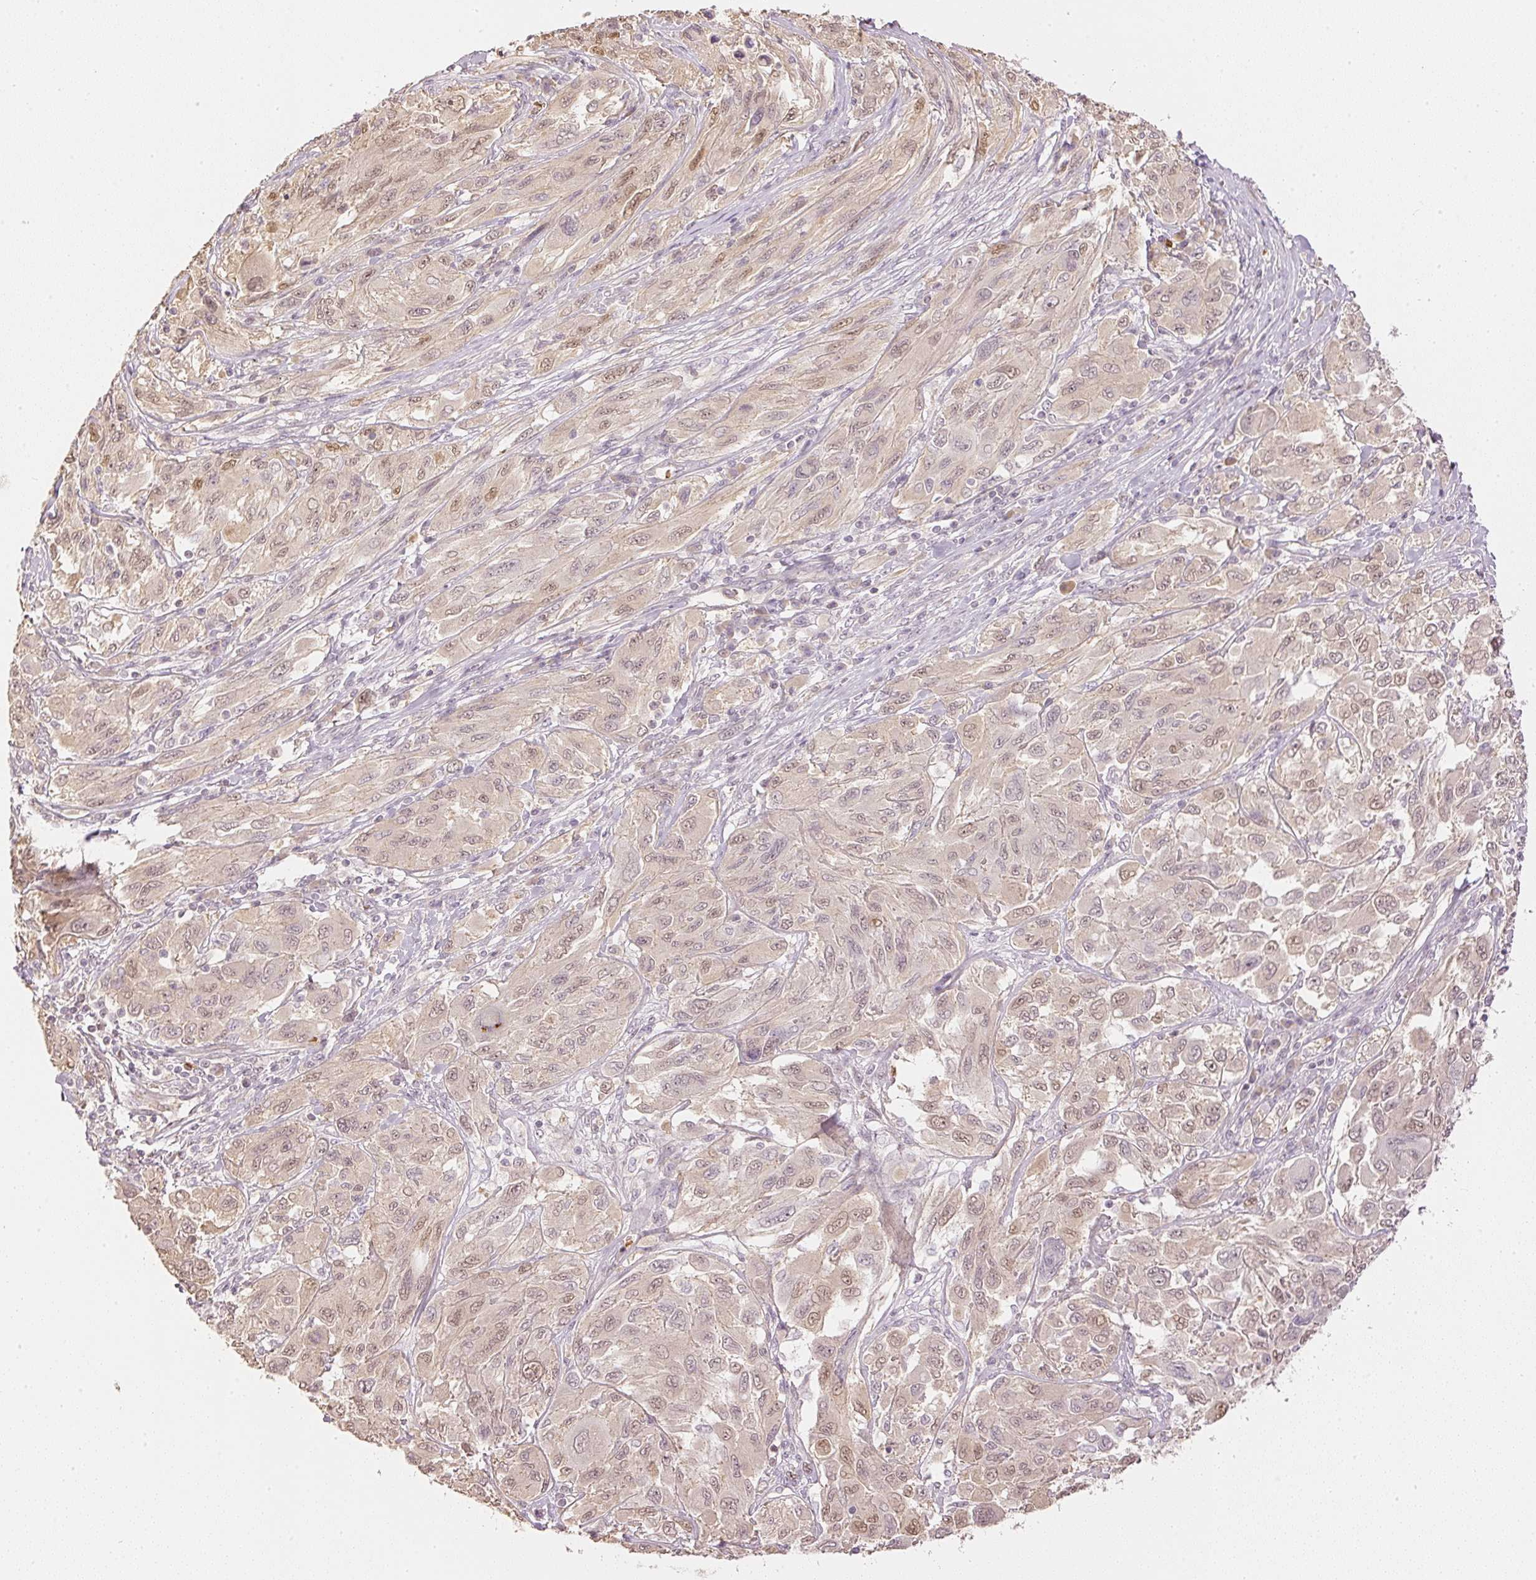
{"staining": {"intensity": "moderate", "quantity": "25%-75%", "location": "nuclear"}, "tissue": "melanoma", "cell_type": "Tumor cells", "image_type": "cancer", "snomed": [{"axis": "morphology", "description": "Malignant melanoma, NOS"}, {"axis": "topography", "description": "Skin"}], "caption": "Immunohistochemistry (IHC) of malignant melanoma demonstrates medium levels of moderate nuclear expression in approximately 25%-75% of tumor cells.", "gene": "GZMA", "patient": {"sex": "female", "age": 91}}